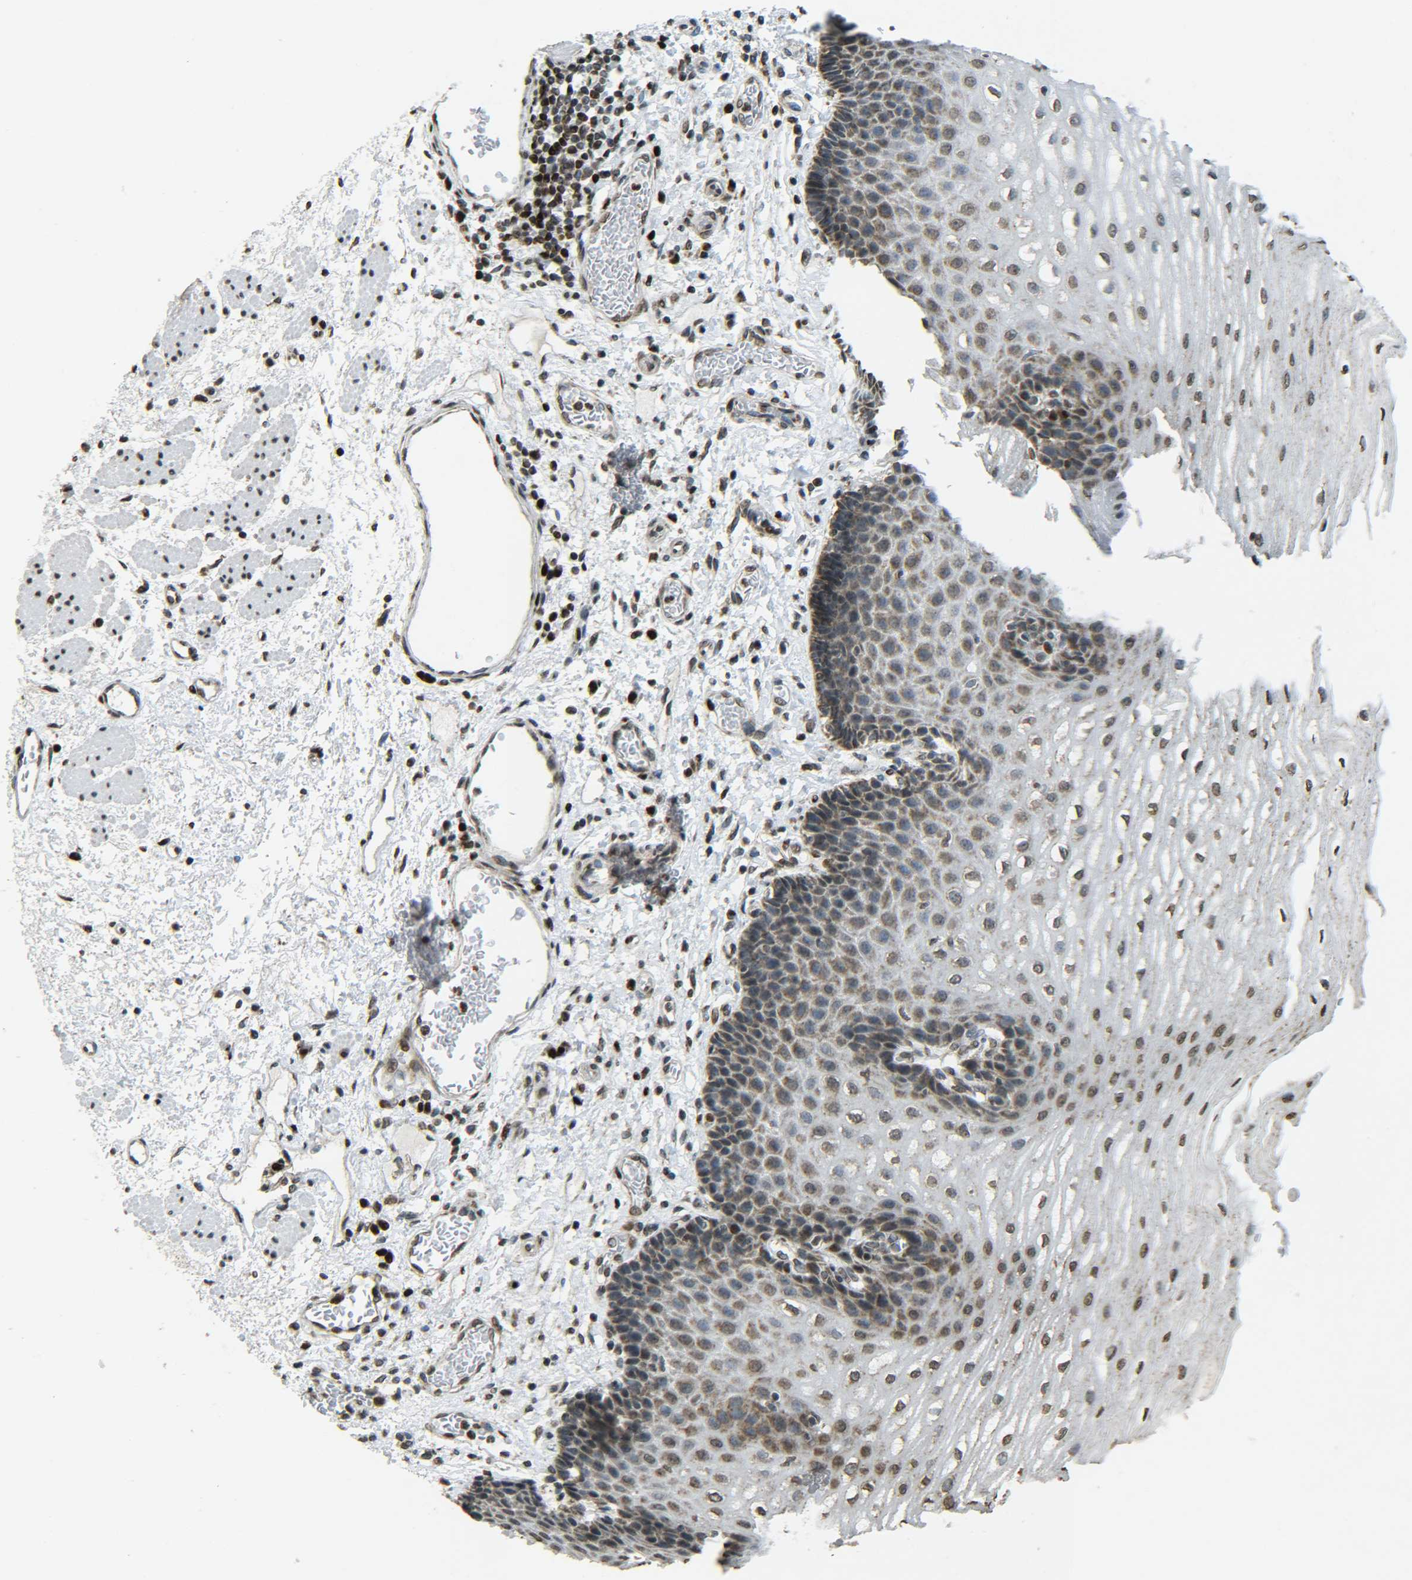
{"staining": {"intensity": "strong", "quantity": ">75%", "location": "nuclear"}, "tissue": "esophagus", "cell_type": "Squamous epithelial cells", "image_type": "normal", "snomed": [{"axis": "morphology", "description": "Normal tissue, NOS"}, {"axis": "topography", "description": "Esophagus"}], "caption": "Strong nuclear staining is present in about >75% of squamous epithelial cells in benign esophagus.", "gene": "NEUROG2", "patient": {"sex": "male", "age": 54}}